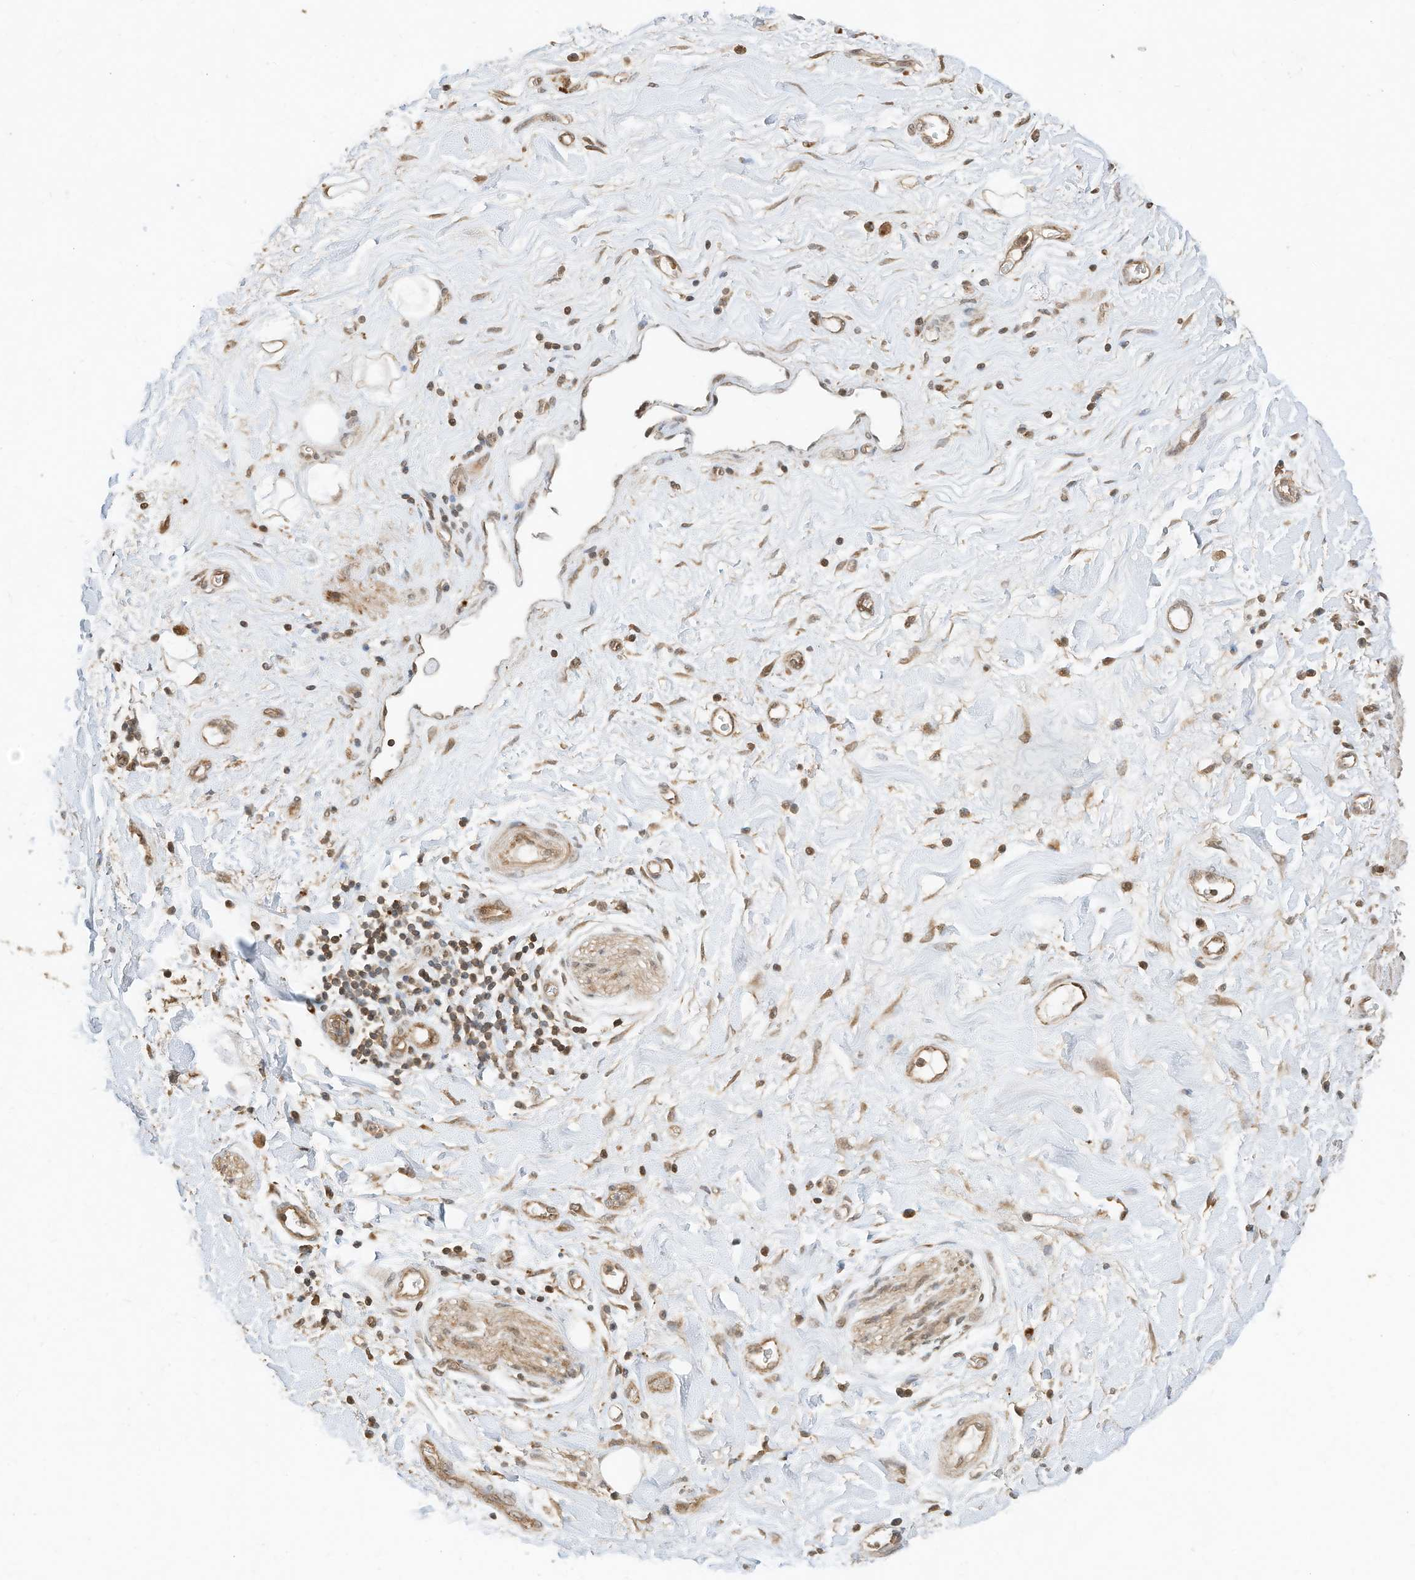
{"staining": {"intensity": "moderate", "quantity": "25%-75%", "location": "cytoplasmic/membranous"}, "tissue": "soft tissue", "cell_type": "Fibroblasts", "image_type": "normal", "snomed": [{"axis": "morphology", "description": "Normal tissue, NOS"}, {"axis": "morphology", "description": "Adenocarcinoma, NOS"}, {"axis": "topography", "description": "Pancreas"}, {"axis": "topography", "description": "Peripheral nerve tissue"}], "caption": "This is a photomicrograph of immunohistochemistry (IHC) staining of normal soft tissue, which shows moderate staining in the cytoplasmic/membranous of fibroblasts.", "gene": "CPAMD8", "patient": {"sex": "male", "age": 59}}